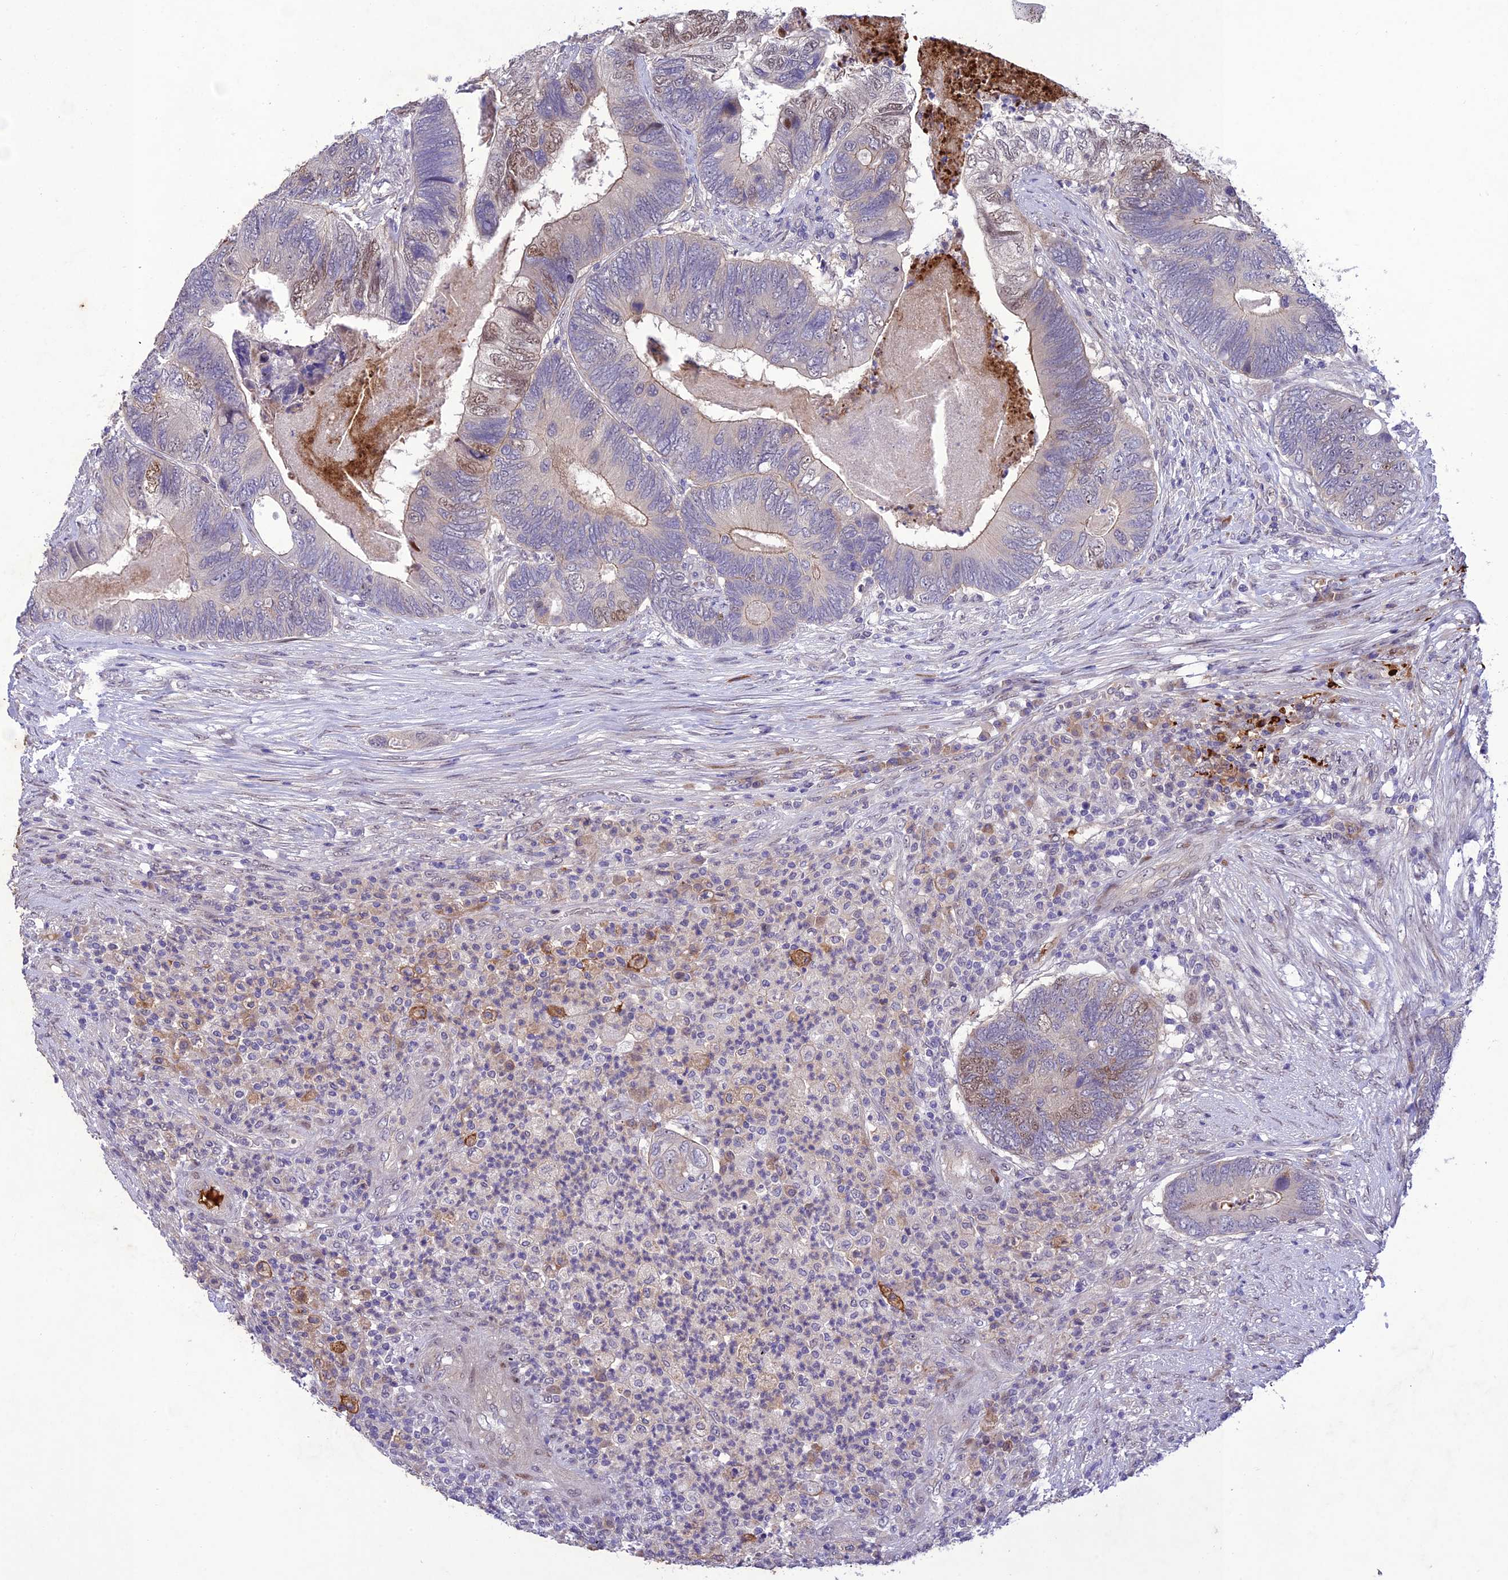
{"staining": {"intensity": "moderate", "quantity": "<25%", "location": "nuclear"}, "tissue": "colorectal cancer", "cell_type": "Tumor cells", "image_type": "cancer", "snomed": [{"axis": "morphology", "description": "Adenocarcinoma, NOS"}, {"axis": "topography", "description": "Colon"}], "caption": "This histopathology image reveals immunohistochemistry (IHC) staining of human adenocarcinoma (colorectal), with low moderate nuclear staining in about <25% of tumor cells.", "gene": "ANKRD52", "patient": {"sex": "female", "age": 67}}